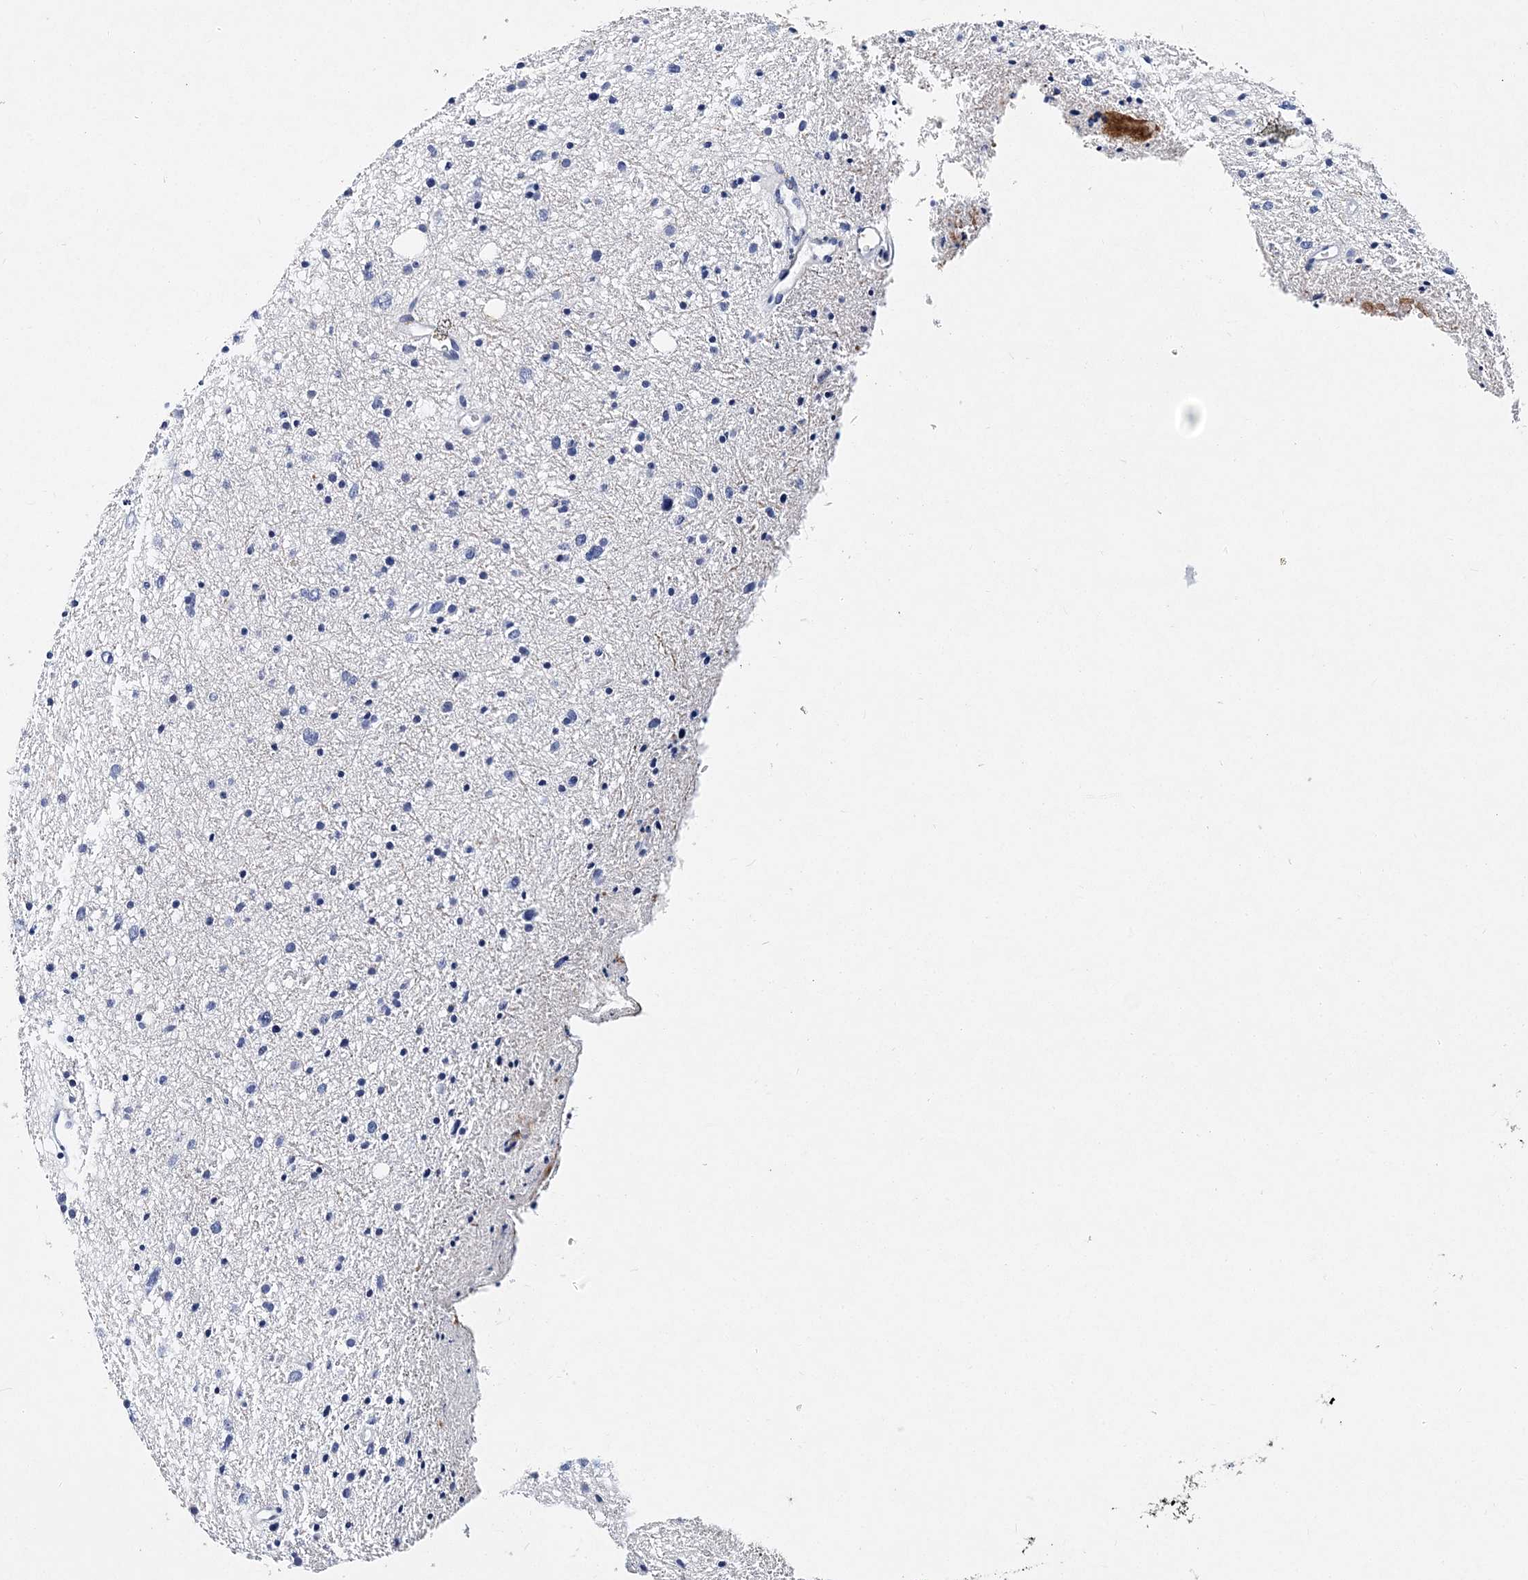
{"staining": {"intensity": "negative", "quantity": "none", "location": "none"}, "tissue": "glioma", "cell_type": "Tumor cells", "image_type": "cancer", "snomed": [{"axis": "morphology", "description": "Glioma, malignant, Low grade"}, {"axis": "topography", "description": "Cerebral cortex"}], "caption": "IHC histopathology image of malignant low-grade glioma stained for a protein (brown), which demonstrates no staining in tumor cells.", "gene": "ITGA2B", "patient": {"sex": "female", "age": 39}}